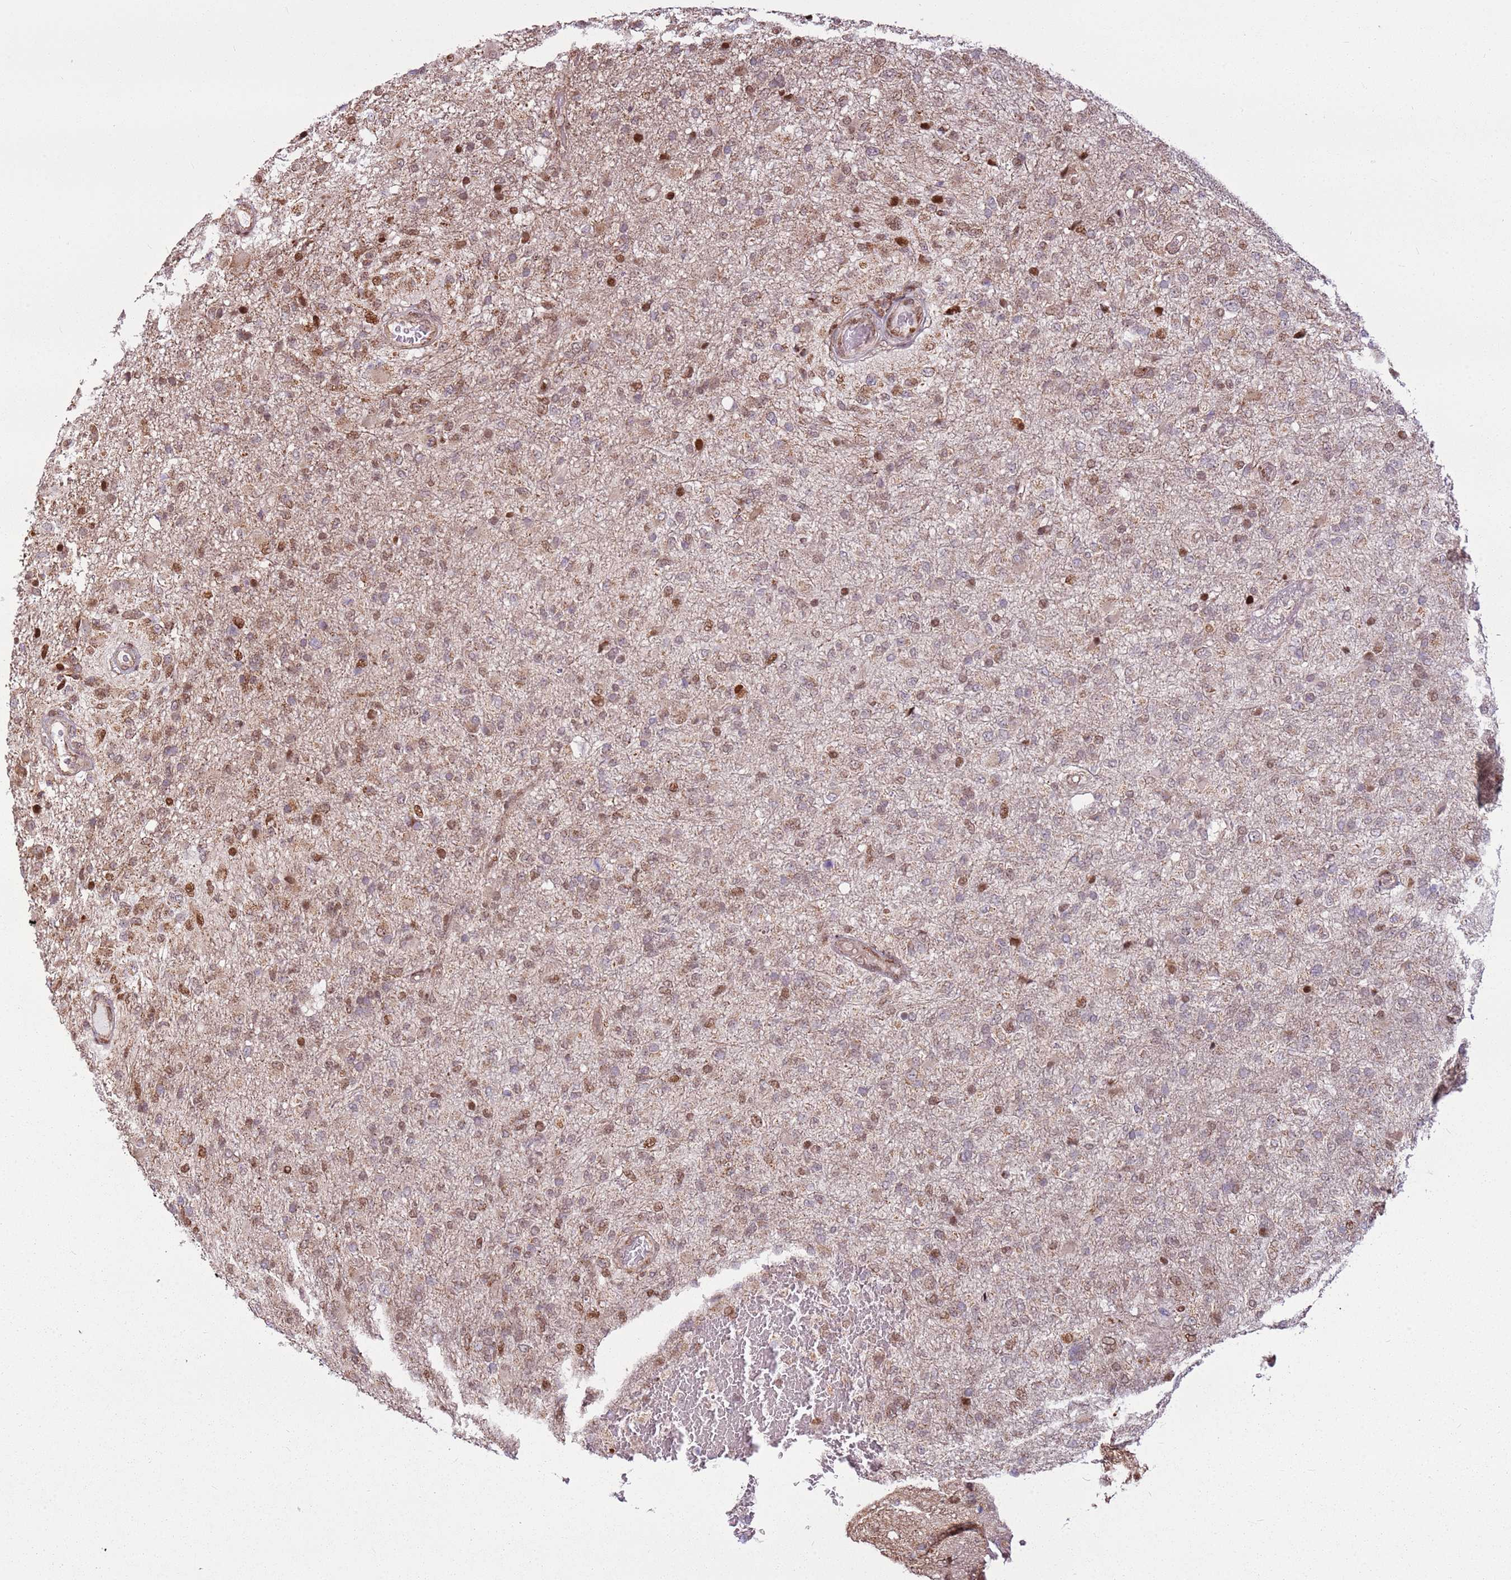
{"staining": {"intensity": "moderate", "quantity": "25%-75%", "location": "nuclear"}, "tissue": "glioma", "cell_type": "Tumor cells", "image_type": "cancer", "snomed": [{"axis": "morphology", "description": "Glioma, malignant, High grade"}, {"axis": "topography", "description": "Brain"}], "caption": "Glioma tissue shows moderate nuclear expression in approximately 25%-75% of tumor cells", "gene": "PCTP", "patient": {"sex": "female", "age": 74}}